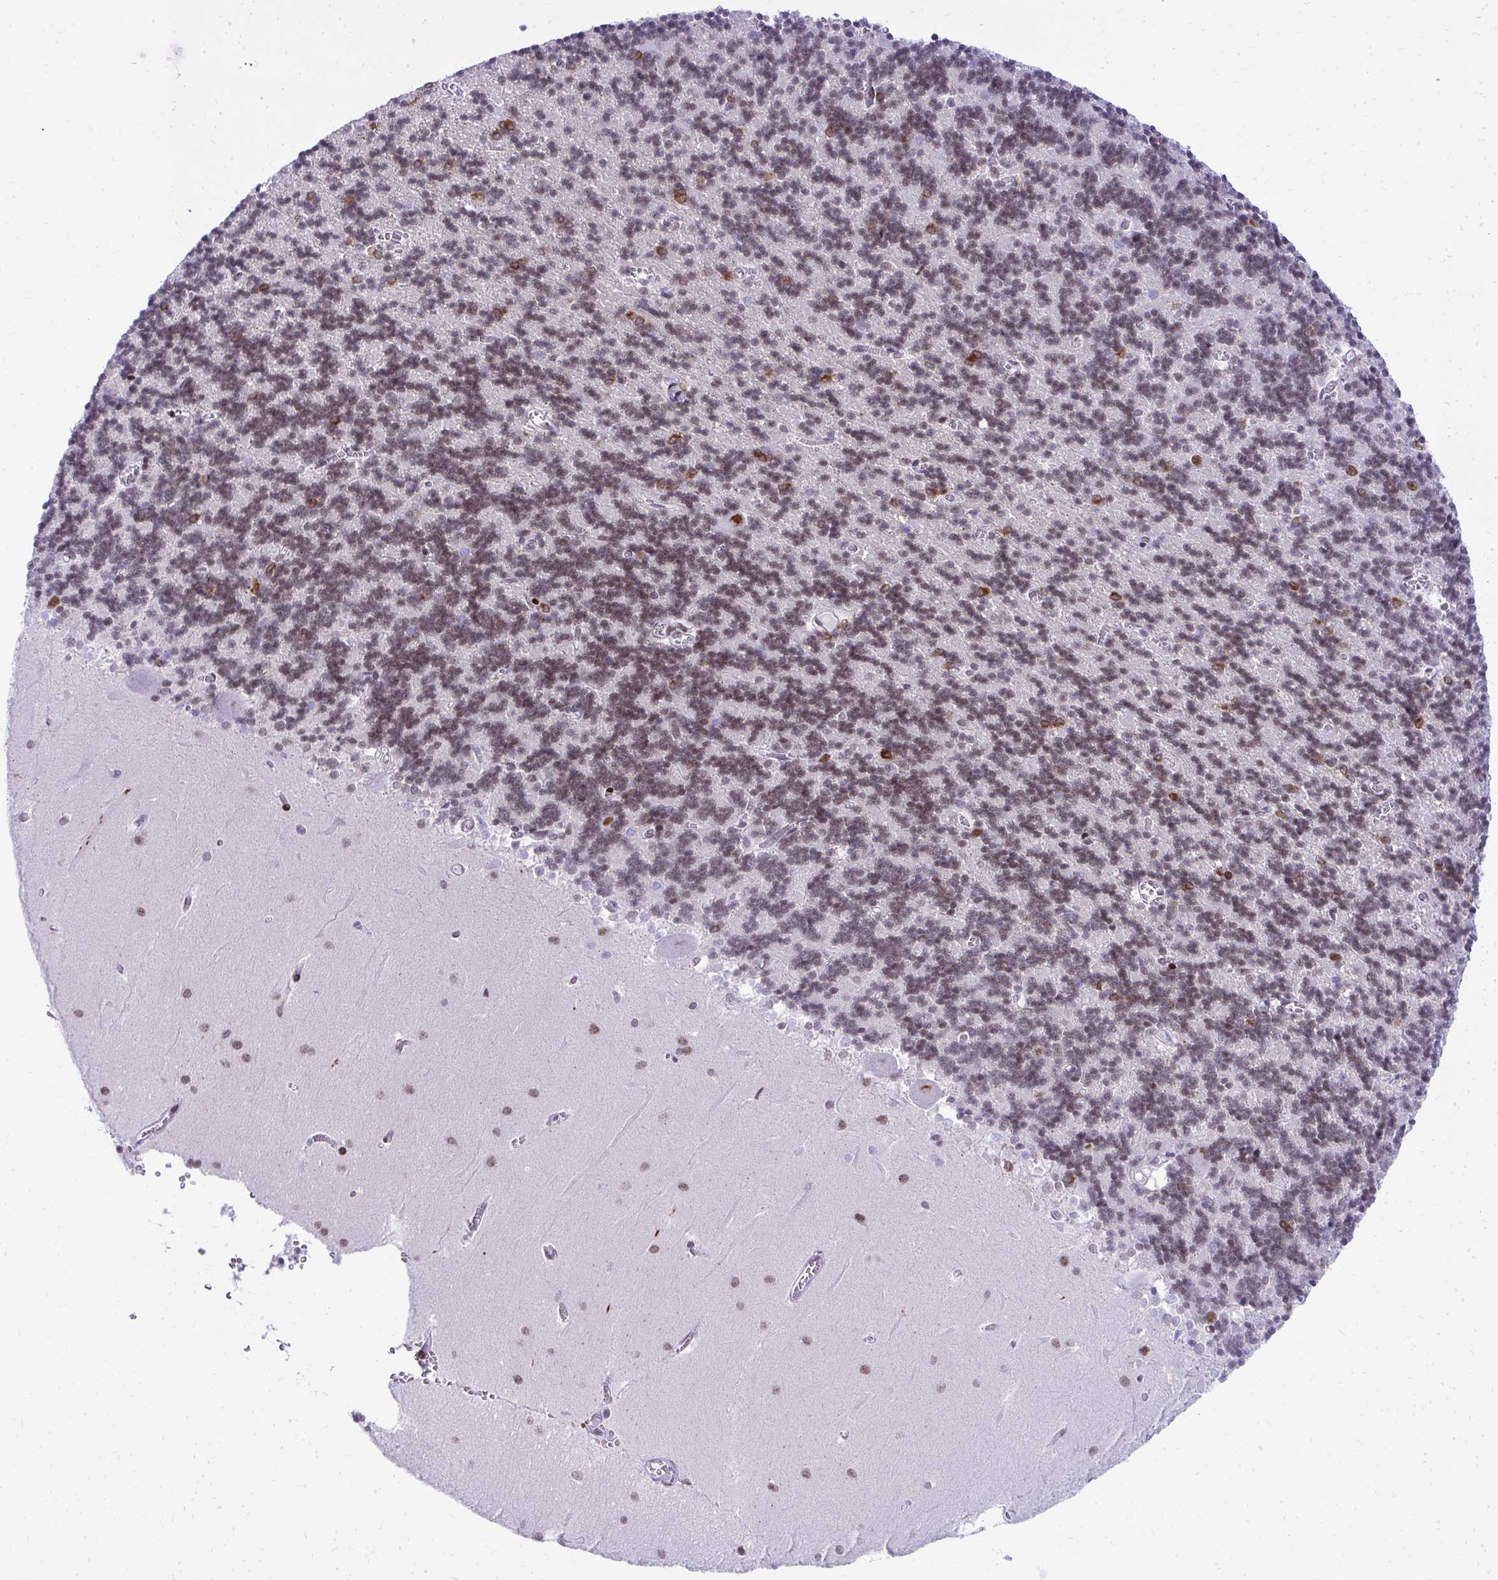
{"staining": {"intensity": "moderate", "quantity": "25%-75%", "location": "nuclear"}, "tissue": "cerebellum", "cell_type": "Cells in granular layer", "image_type": "normal", "snomed": [{"axis": "morphology", "description": "Normal tissue, NOS"}, {"axis": "topography", "description": "Cerebellum"}], "caption": "This is an image of immunohistochemistry staining of benign cerebellum, which shows moderate staining in the nuclear of cells in granular layer.", "gene": "GLDN", "patient": {"sex": "male", "age": 37}}